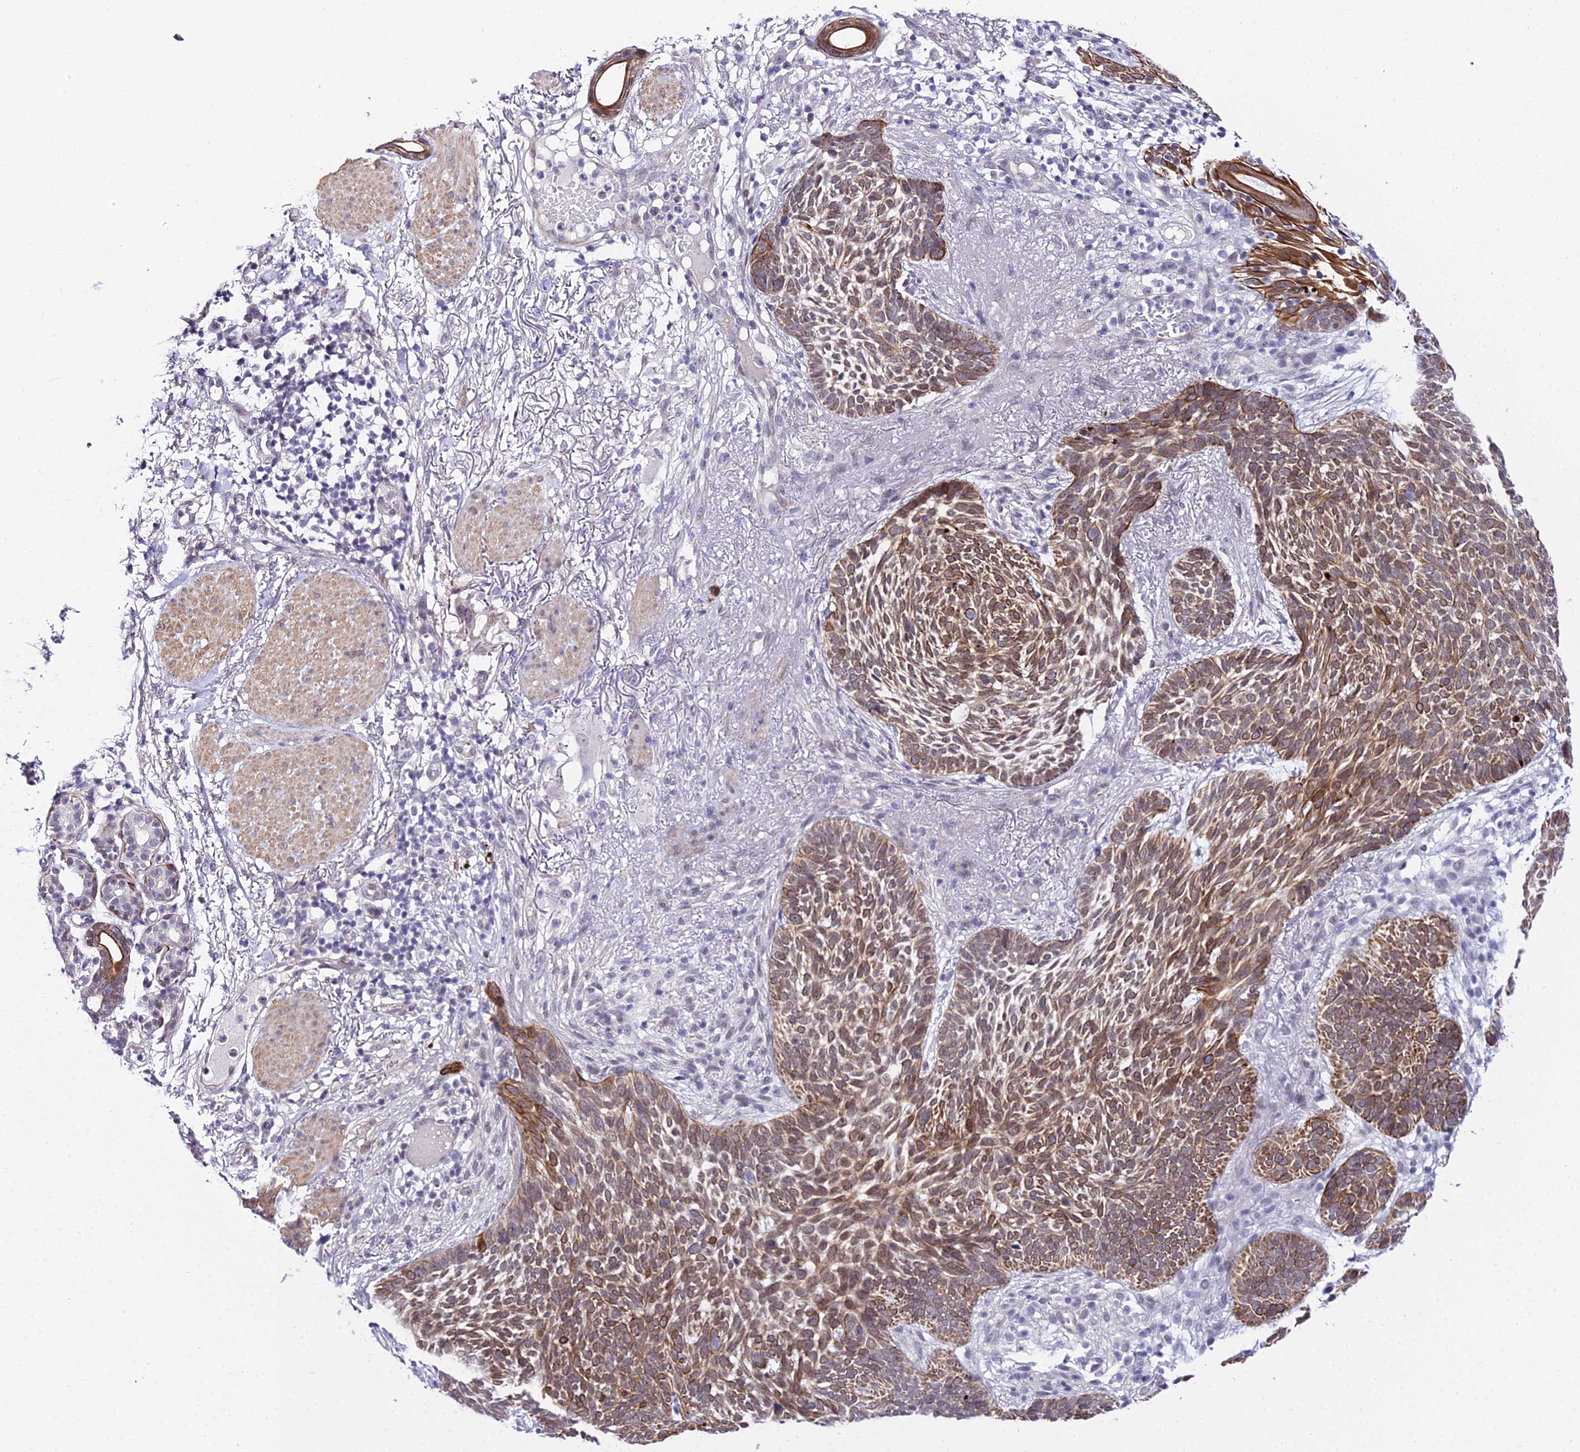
{"staining": {"intensity": "moderate", "quantity": ">75%", "location": "cytoplasmic/membranous"}, "tissue": "skin cancer", "cell_type": "Tumor cells", "image_type": "cancer", "snomed": [{"axis": "morphology", "description": "Normal tissue, NOS"}, {"axis": "morphology", "description": "Basal cell carcinoma"}, {"axis": "topography", "description": "Skin"}], "caption": "Human basal cell carcinoma (skin) stained with a brown dye exhibits moderate cytoplasmic/membranous positive expression in approximately >75% of tumor cells.", "gene": "ZNF628", "patient": {"sex": "male", "age": 64}}